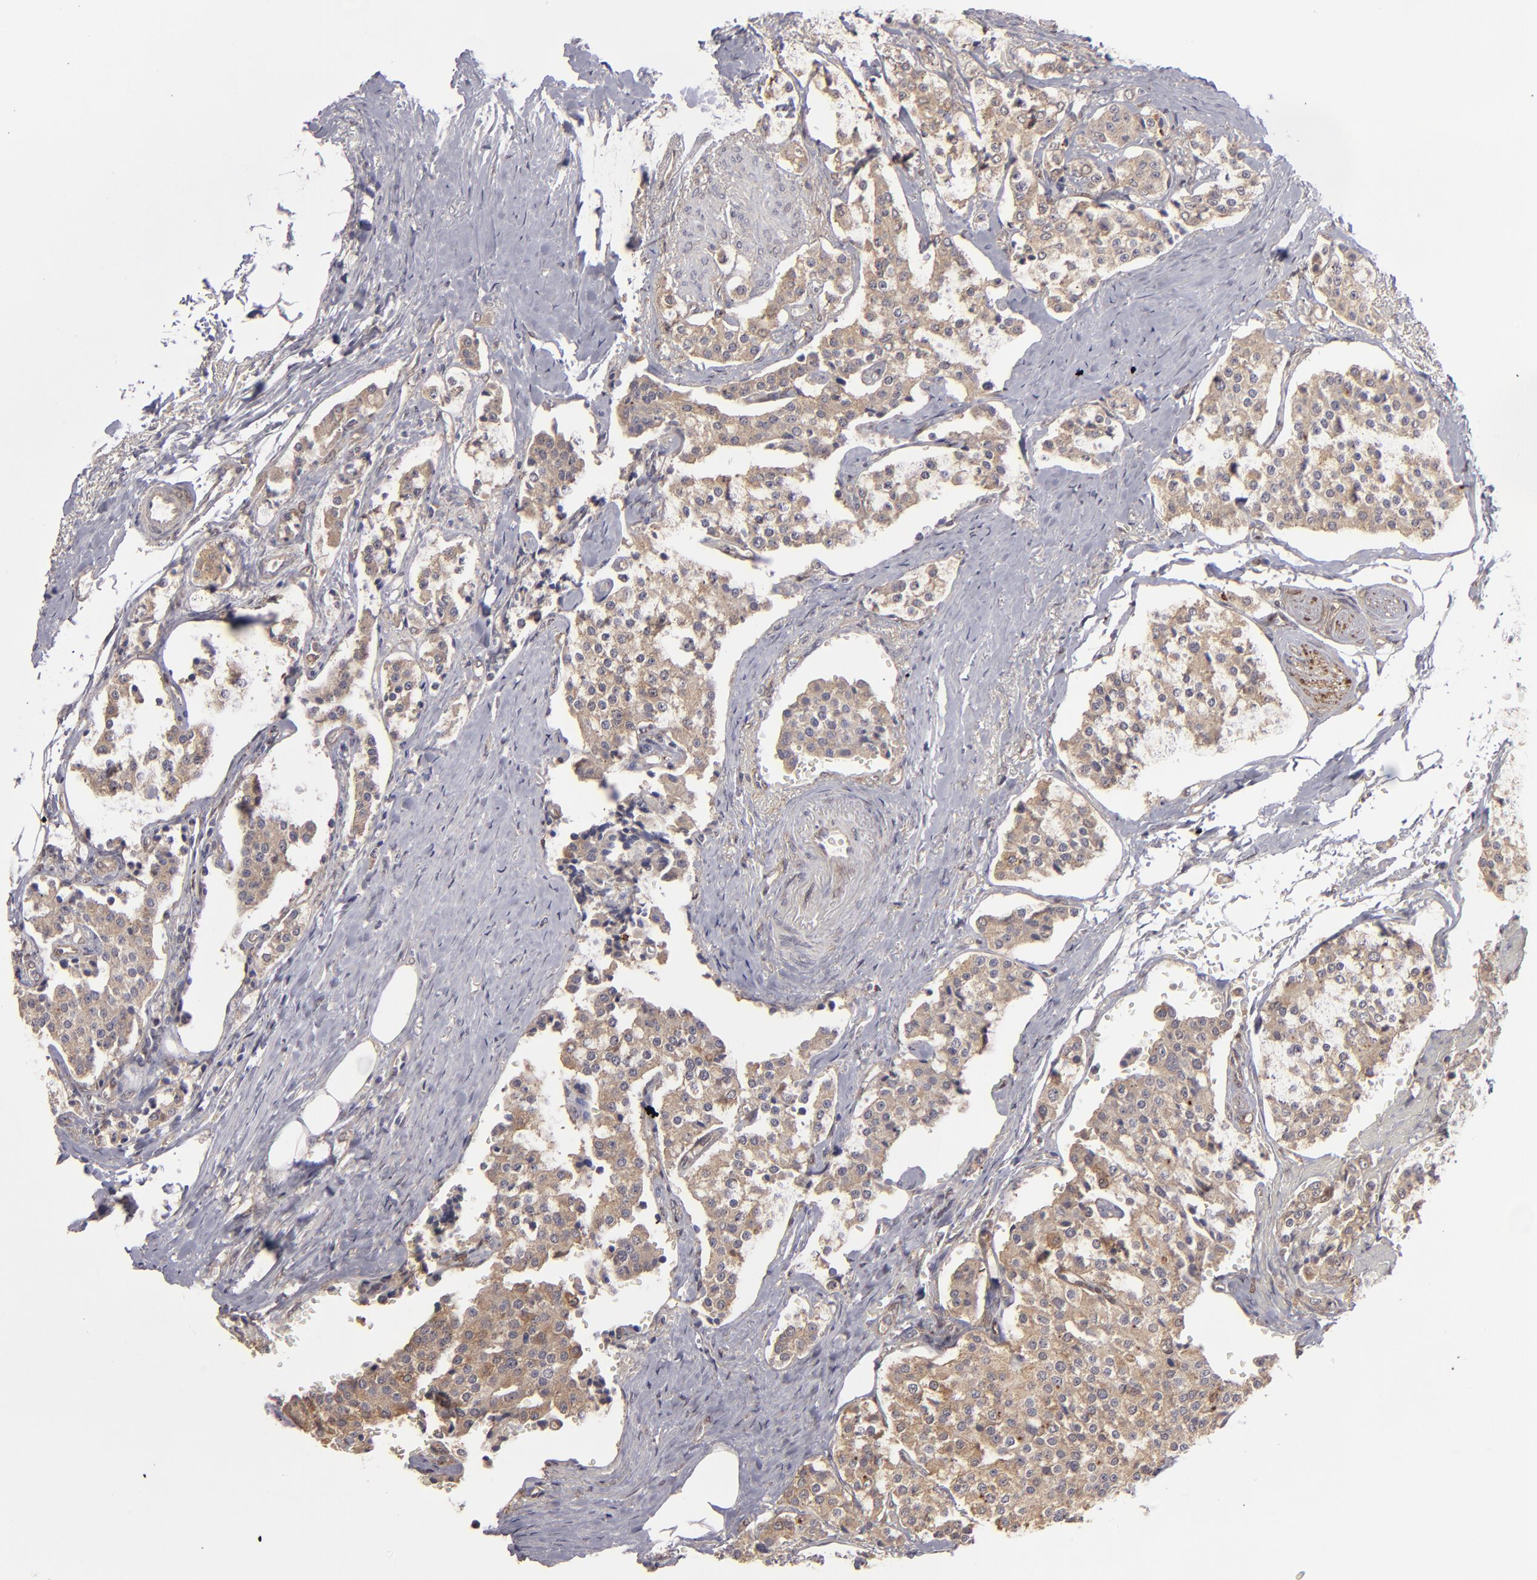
{"staining": {"intensity": "weak", "quantity": ">75%", "location": "cytoplasmic/membranous"}, "tissue": "carcinoid", "cell_type": "Tumor cells", "image_type": "cancer", "snomed": [{"axis": "morphology", "description": "Carcinoid, malignant, NOS"}, {"axis": "topography", "description": "Colon"}], "caption": "About >75% of tumor cells in human carcinoid (malignant) display weak cytoplasmic/membranous protein positivity as visualized by brown immunohistochemical staining.", "gene": "NDRG2", "patient": {"sex": "female", "age": 61}}